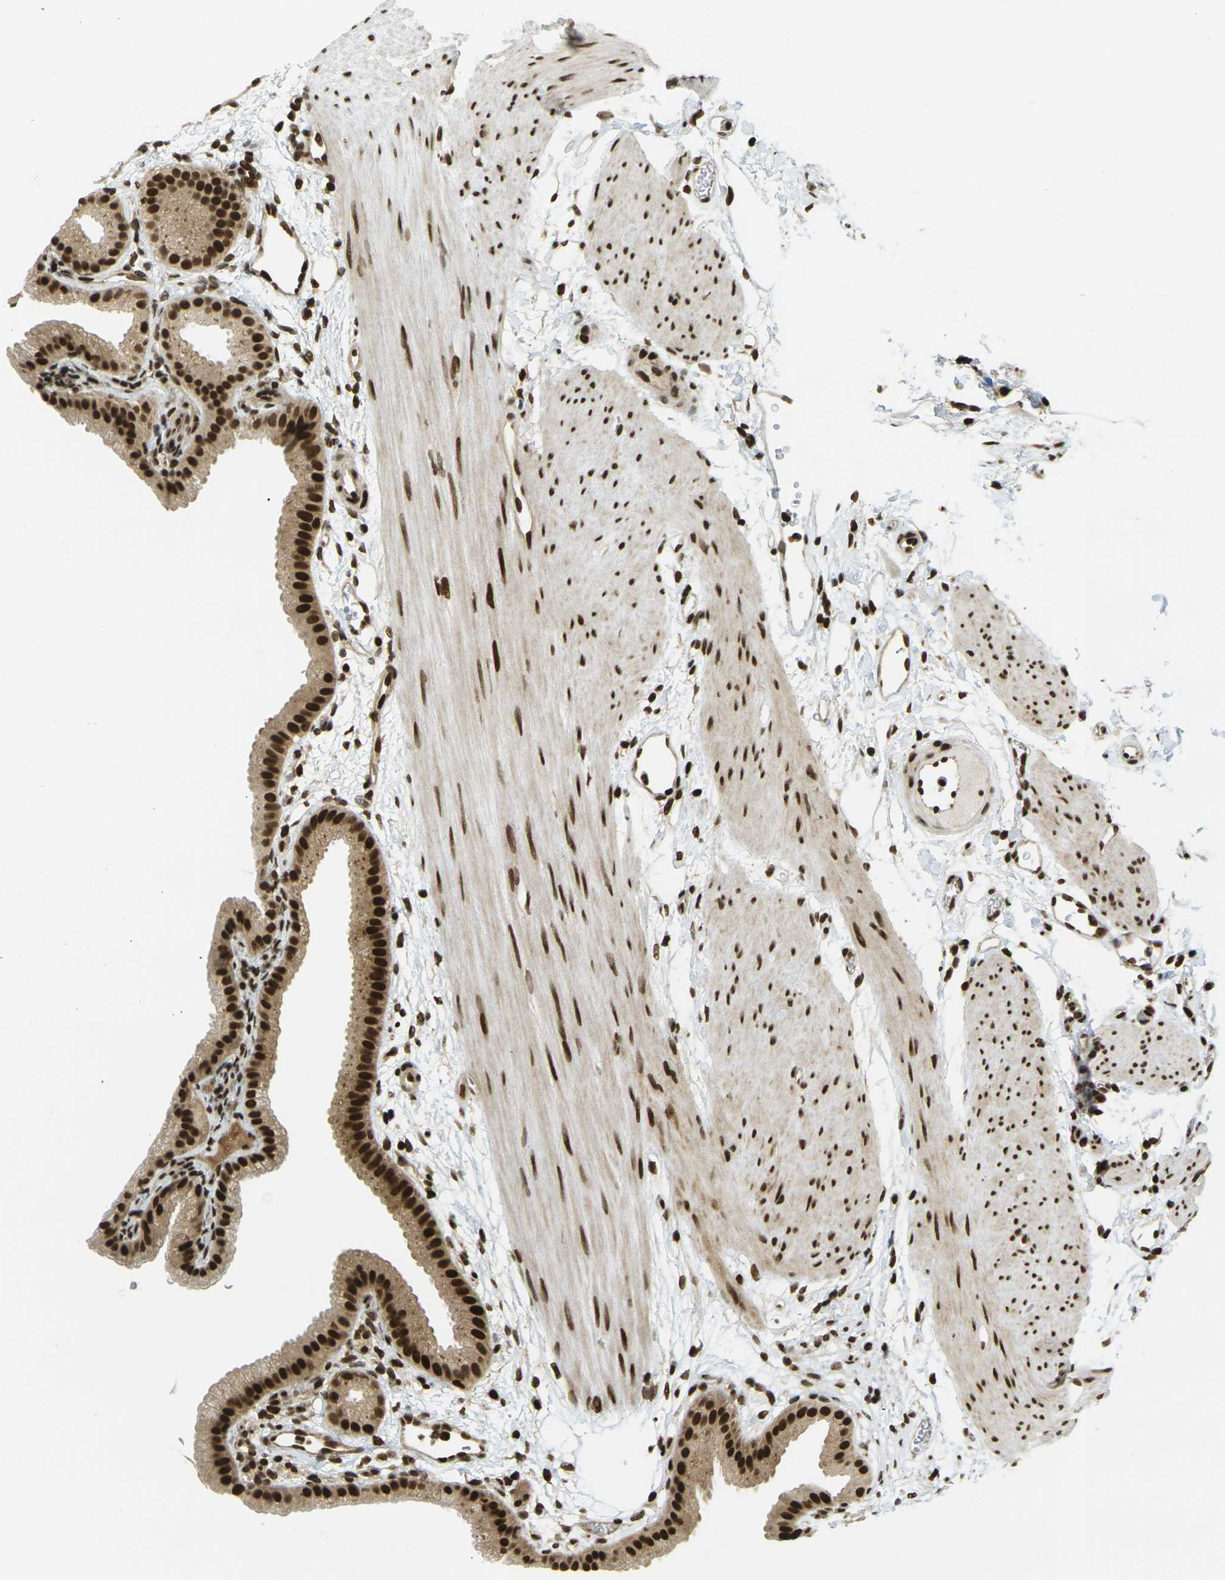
{"staining": {"intensity": "strong", "quantity": ">75%", "location": "nuclear"}, "tissue": "gallbladder", "cell_type": "Glandular cells", "image_type": "normal", "snomed": [{"axis": "morphology", "description": "Normal tissue, NOS"}, {"axis": "topography", "description": "Gallbladder"}], "caption": "Strong nuclear positivity for a protein is identified in about >75% of glandular cells of benign gallbladder using IHC.", "gene": "RUVBL2", "patient": {"sex": "female", "age": 64}}